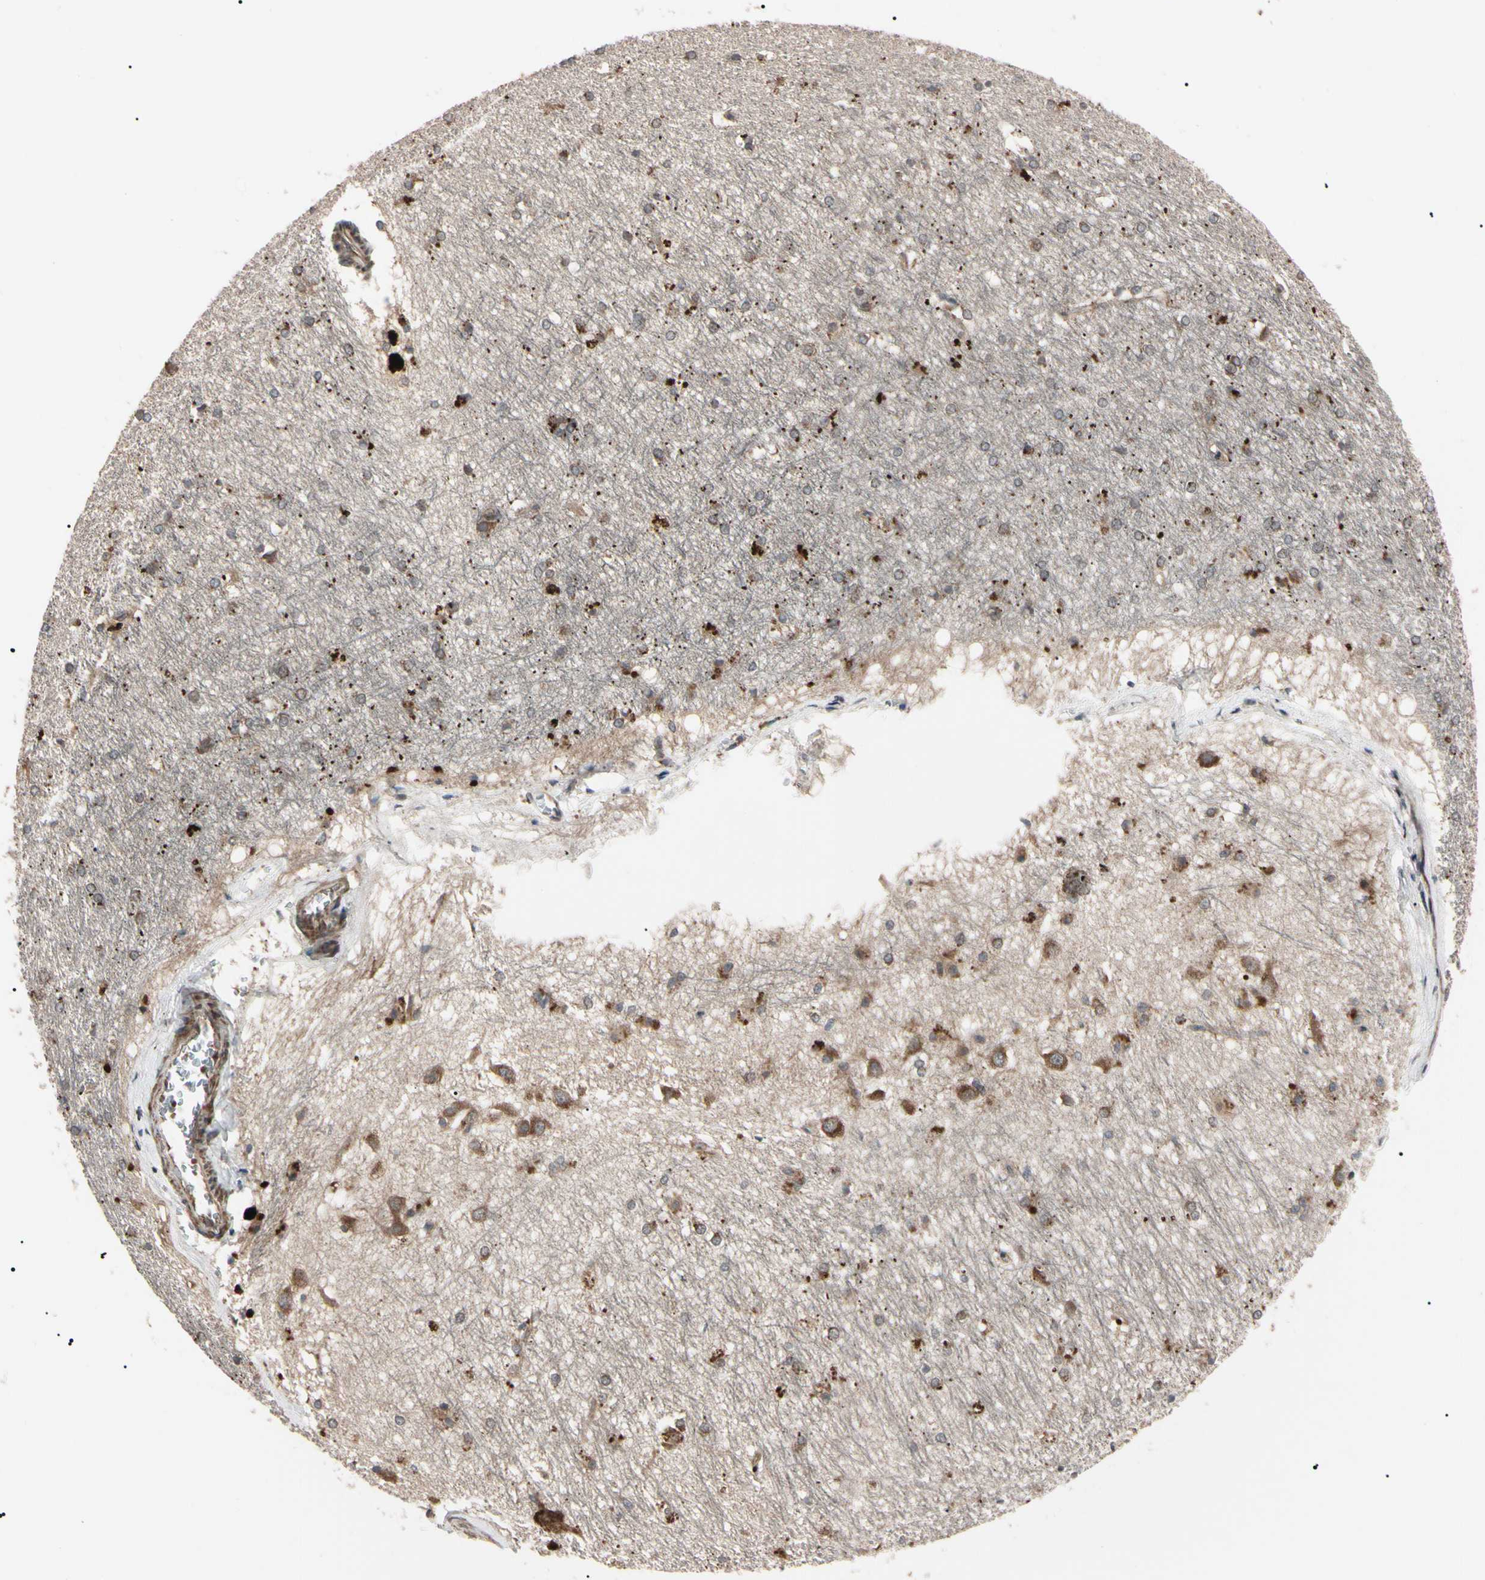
{"staining": {"intensity": "moderate", "quantity": "25%-75%", "location": "cytoplasmic/membranous"}, "tissue": "hippocampus", "cell_type": "Glial cells", "image_type": "normal", "snomed": [{"axis": "morphology", "description": "Normal tissue, NOS"}, {"axis": "topography", "description": "Hippocampus"}], "caption": "A brown stain labels moderate cytoplasmic/membranous expression of a protein in glial cells of normal hippocampus. (IHC, brightfield microscopy, high magnification).", "gene": "GUCY1B1", "patient": {"sex": "female", "age": 19}}